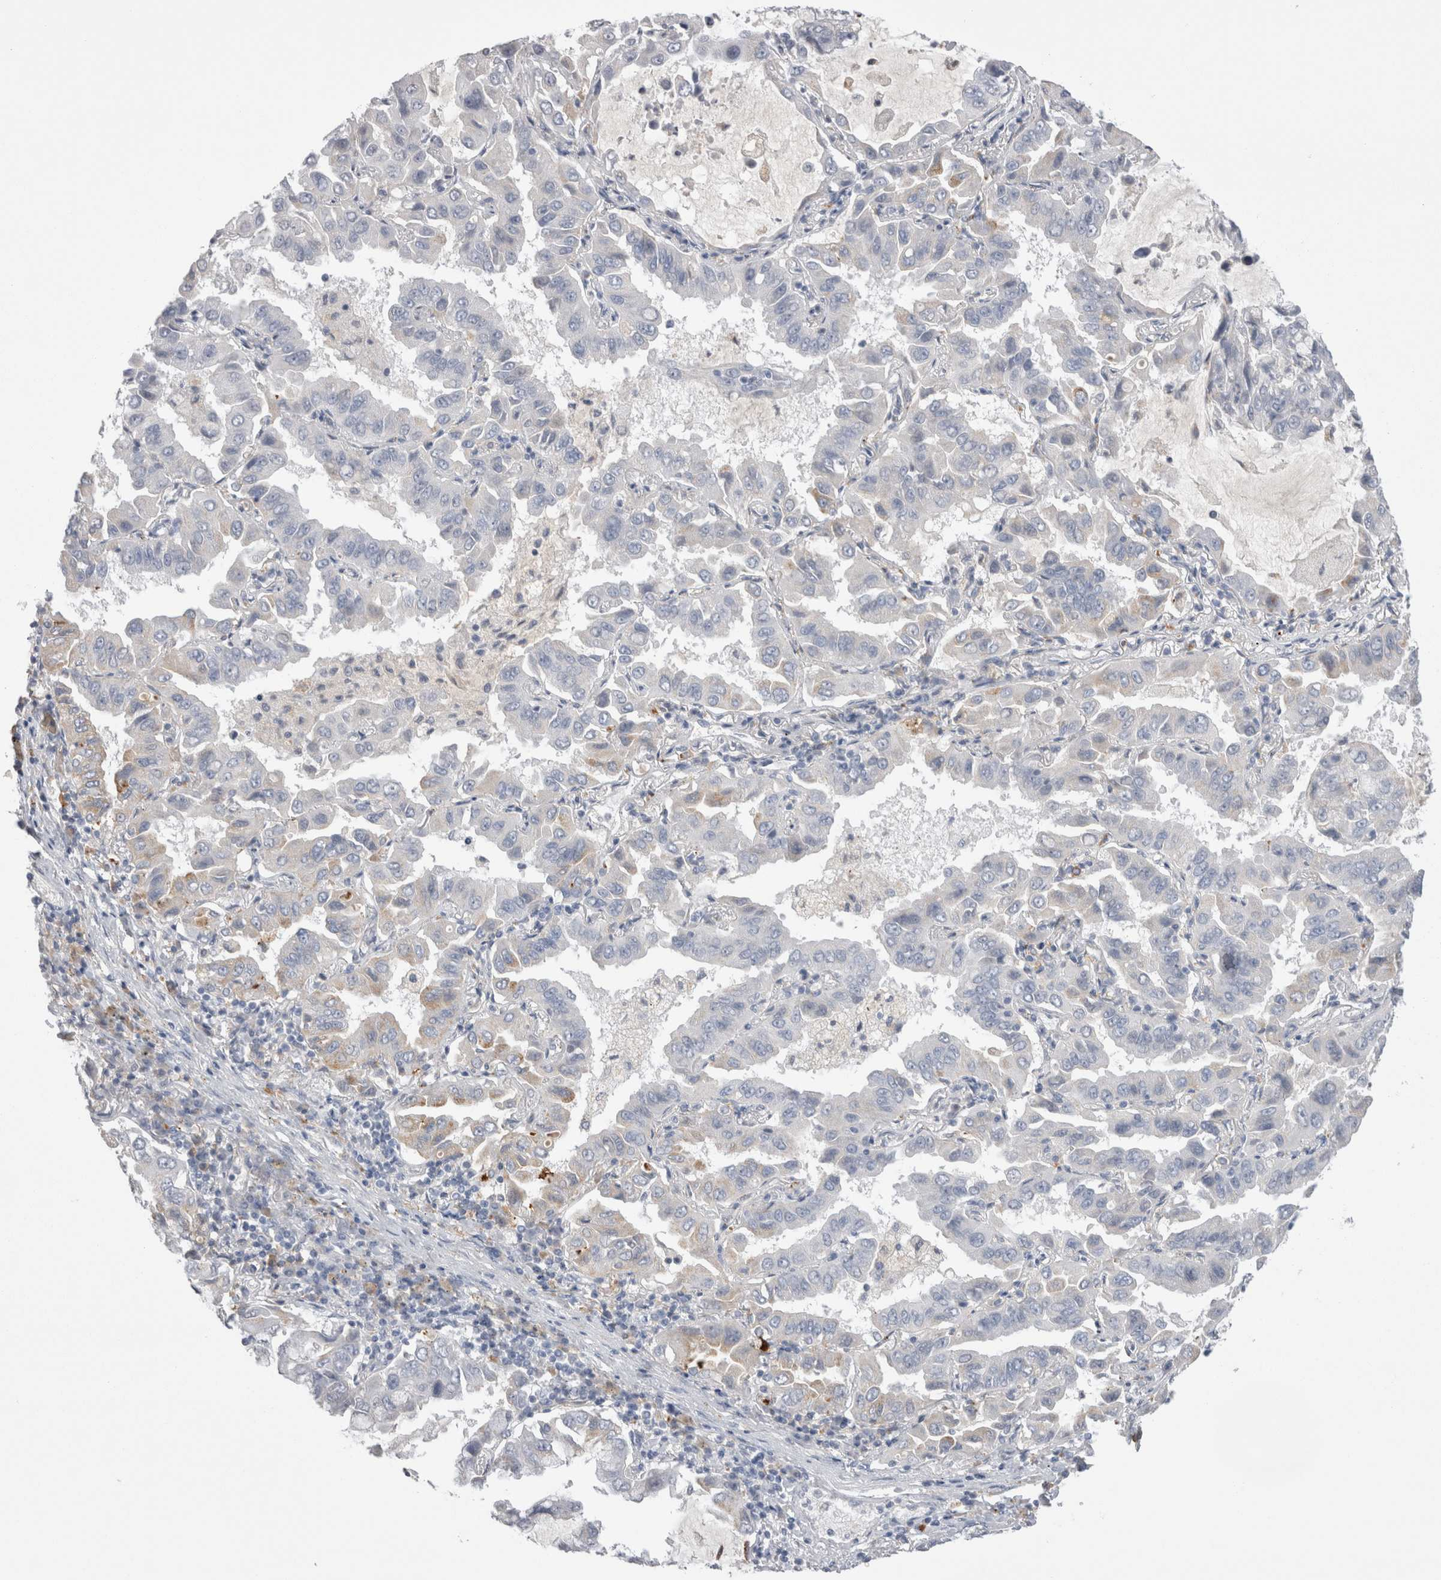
{"staining": {"intensity": "weak", "quantity": "<25%", "location": "cytoplasmic/membranous"}, "tissue": "lung cancer", "cell_type": "Tumor cells", "image_type": "cancer", "snomed": [{"axis": "morphology", "description": "Adenocarcinoma, NOS"}, {"axis": "topography", "description": "Lung"}], "caption": "An immunohistochemistry micrograph of lung cancer (adenocarcinoma) is shown. There is no staining in tumor cells of lung cancer (adenocarcinoma).", "gene": "EPDR1", "patient": {"sex": "male", "age": 64}}